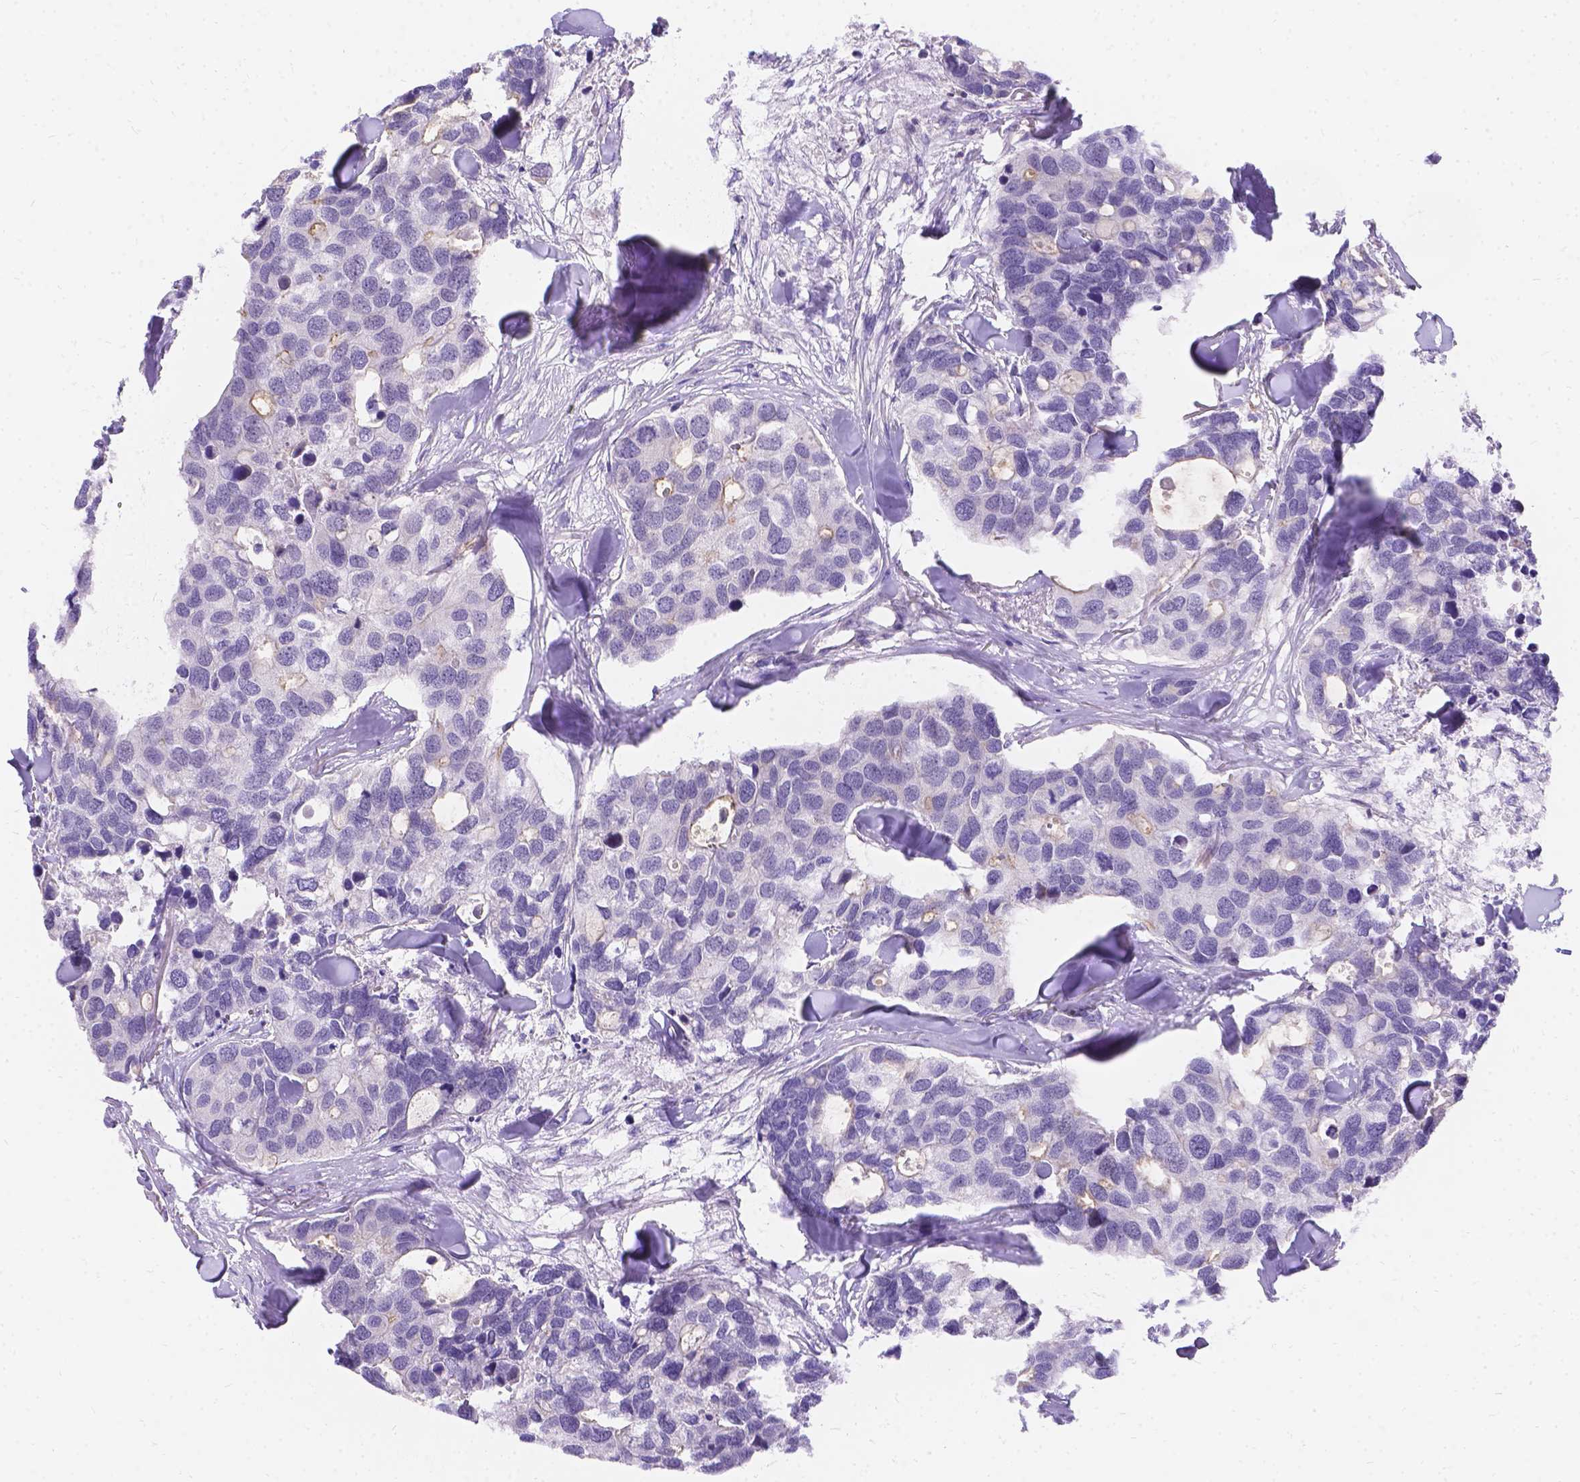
{"staining": {"intensity": "negative", "quantity": "none", "location": "none"}, "tissue": "breast cancer", "cell_type": "Tumor cells", "image_type": "cancer", "snomed": [{"axis": "morphology", "description": "Duct carcinoma"}, {"axis": "topography", "description": "Breast"}], "caption": "There is no significant staining in tumor cells of breast cancer (infiltrating ductal carcinoma).", "gene": "PALS1", "patient": {"sex": "female", "age": 83}}